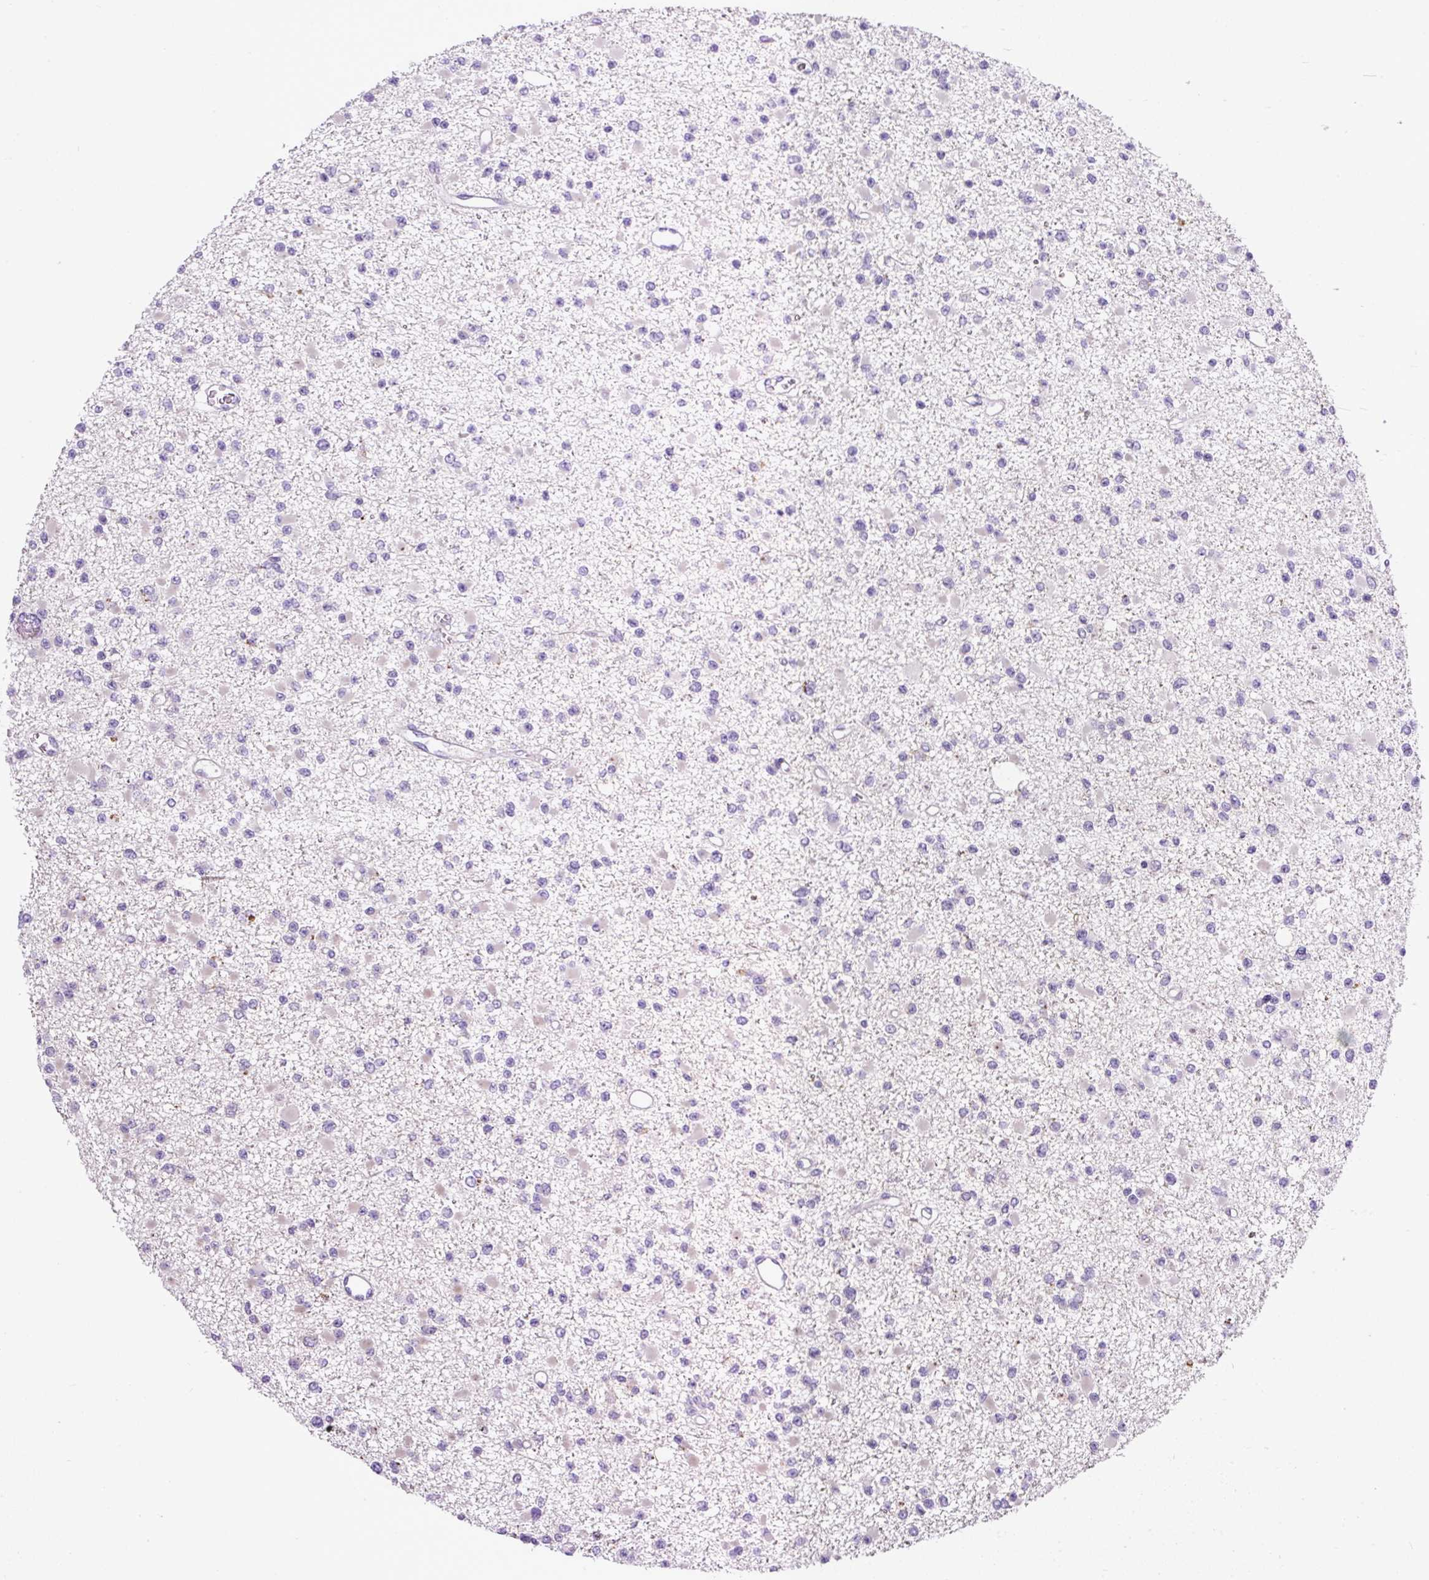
{"staining": {"intensity": "negative", "quantity": "none", "location": "none"}, "tissue": "glioma", "cell_type": "Tumor cells", "image_type": "cancer", "snomed": [{"axis": "morphology", "description": "Glioma, malignant, Low grade"}, {"axis": "topography", "description": "Brain"}], "caption": "Tumor cells show no significant staining in glioma.", "gene": "SP8", "patient": {"sex": "female", "age": 22}}